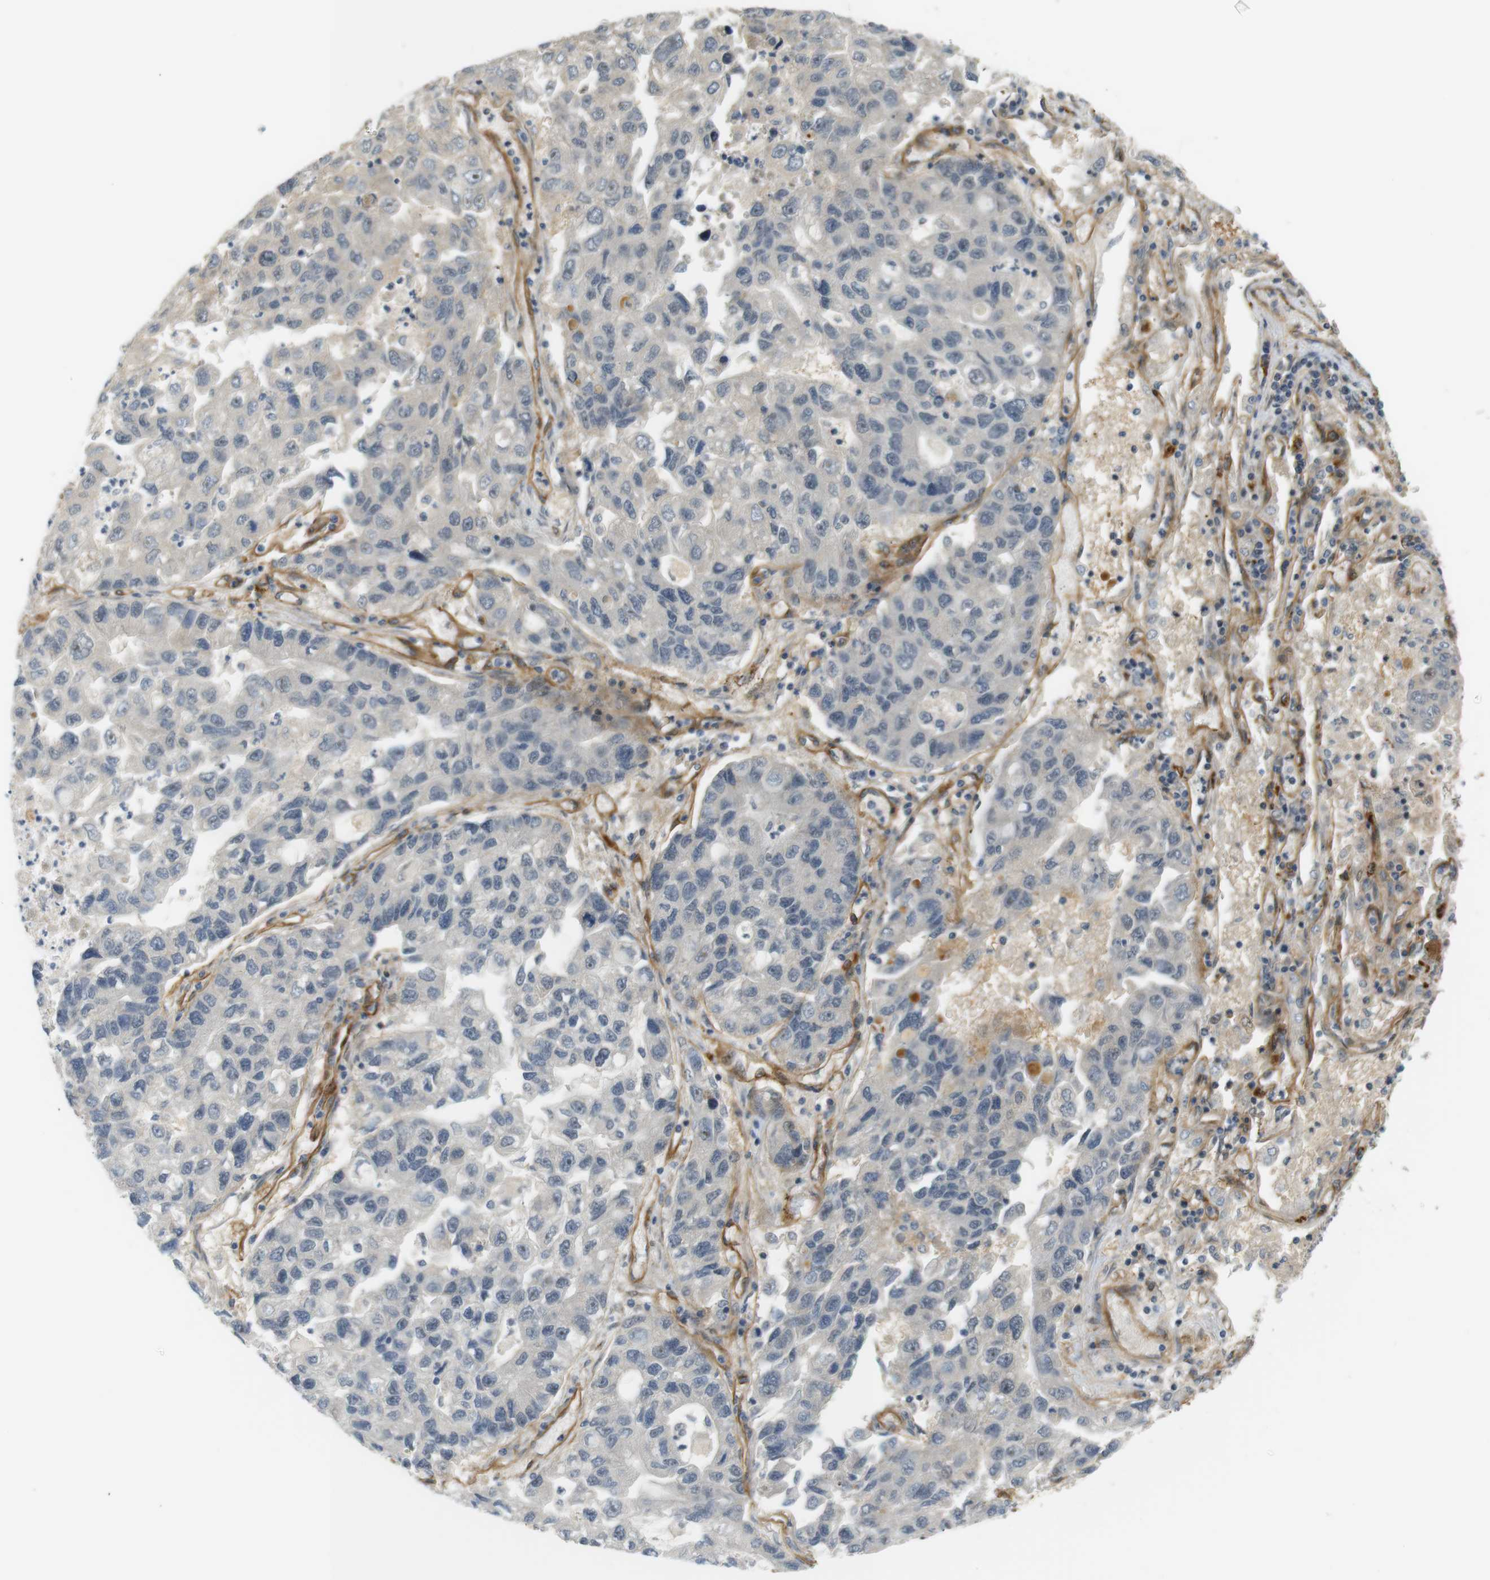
{"staining": {"intensity": "negative", "quantity": "none", "location": "none"}, "tissue": "lung cancer", "cell_type": "Tumor cells", "image_type": "cancer", "snomed": [{"axis": "morphology", "description": "Adenocarcinoma, NOS"}, {"axis": "topography", "description": "Lung"}], "caption": "Tumor cells are negative for protein expression in human adenocarcinoma (lung).", "gene": "TSPAN9", "patient": {"sex": "female", "age": 51}}